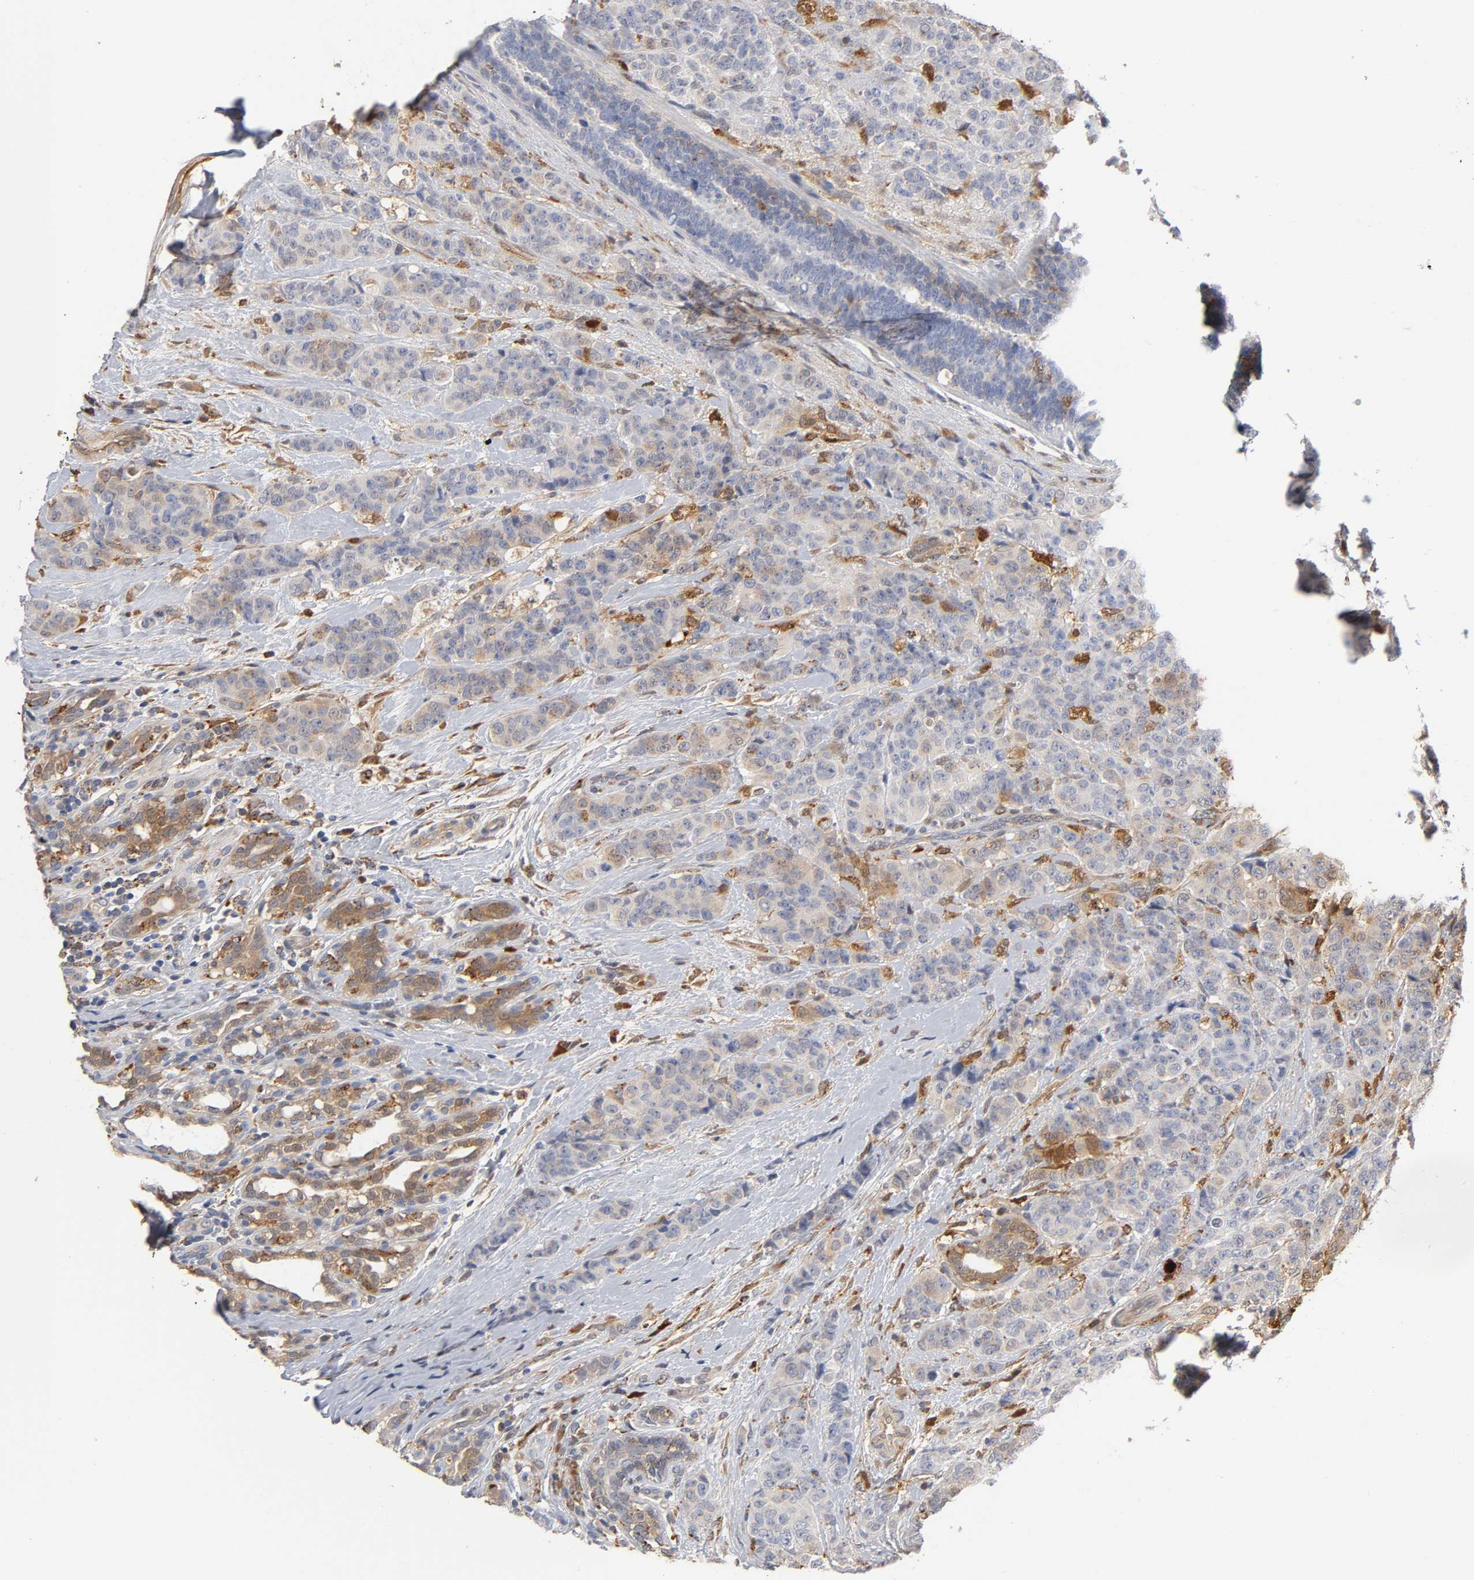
{"staining": {"intensity": "weak", "quantity": "<25%", "location": "cytoplasmic/membranous"}, "tissue": "breast cancer", "cell_type": "Tumor cells", "image_type": "cancer", "snomed": [{"axis": "morphology", "description": "Duct carcinoma"}, {"axis": "topography", "description": "Breast"}], "caption": "The immunohistochemistry (IHC) histopathology image has no significant staining in tumor cells of breast cancer tissue.", "gene": "ISG15", "patient": {"sex": "female", "age": 40}}